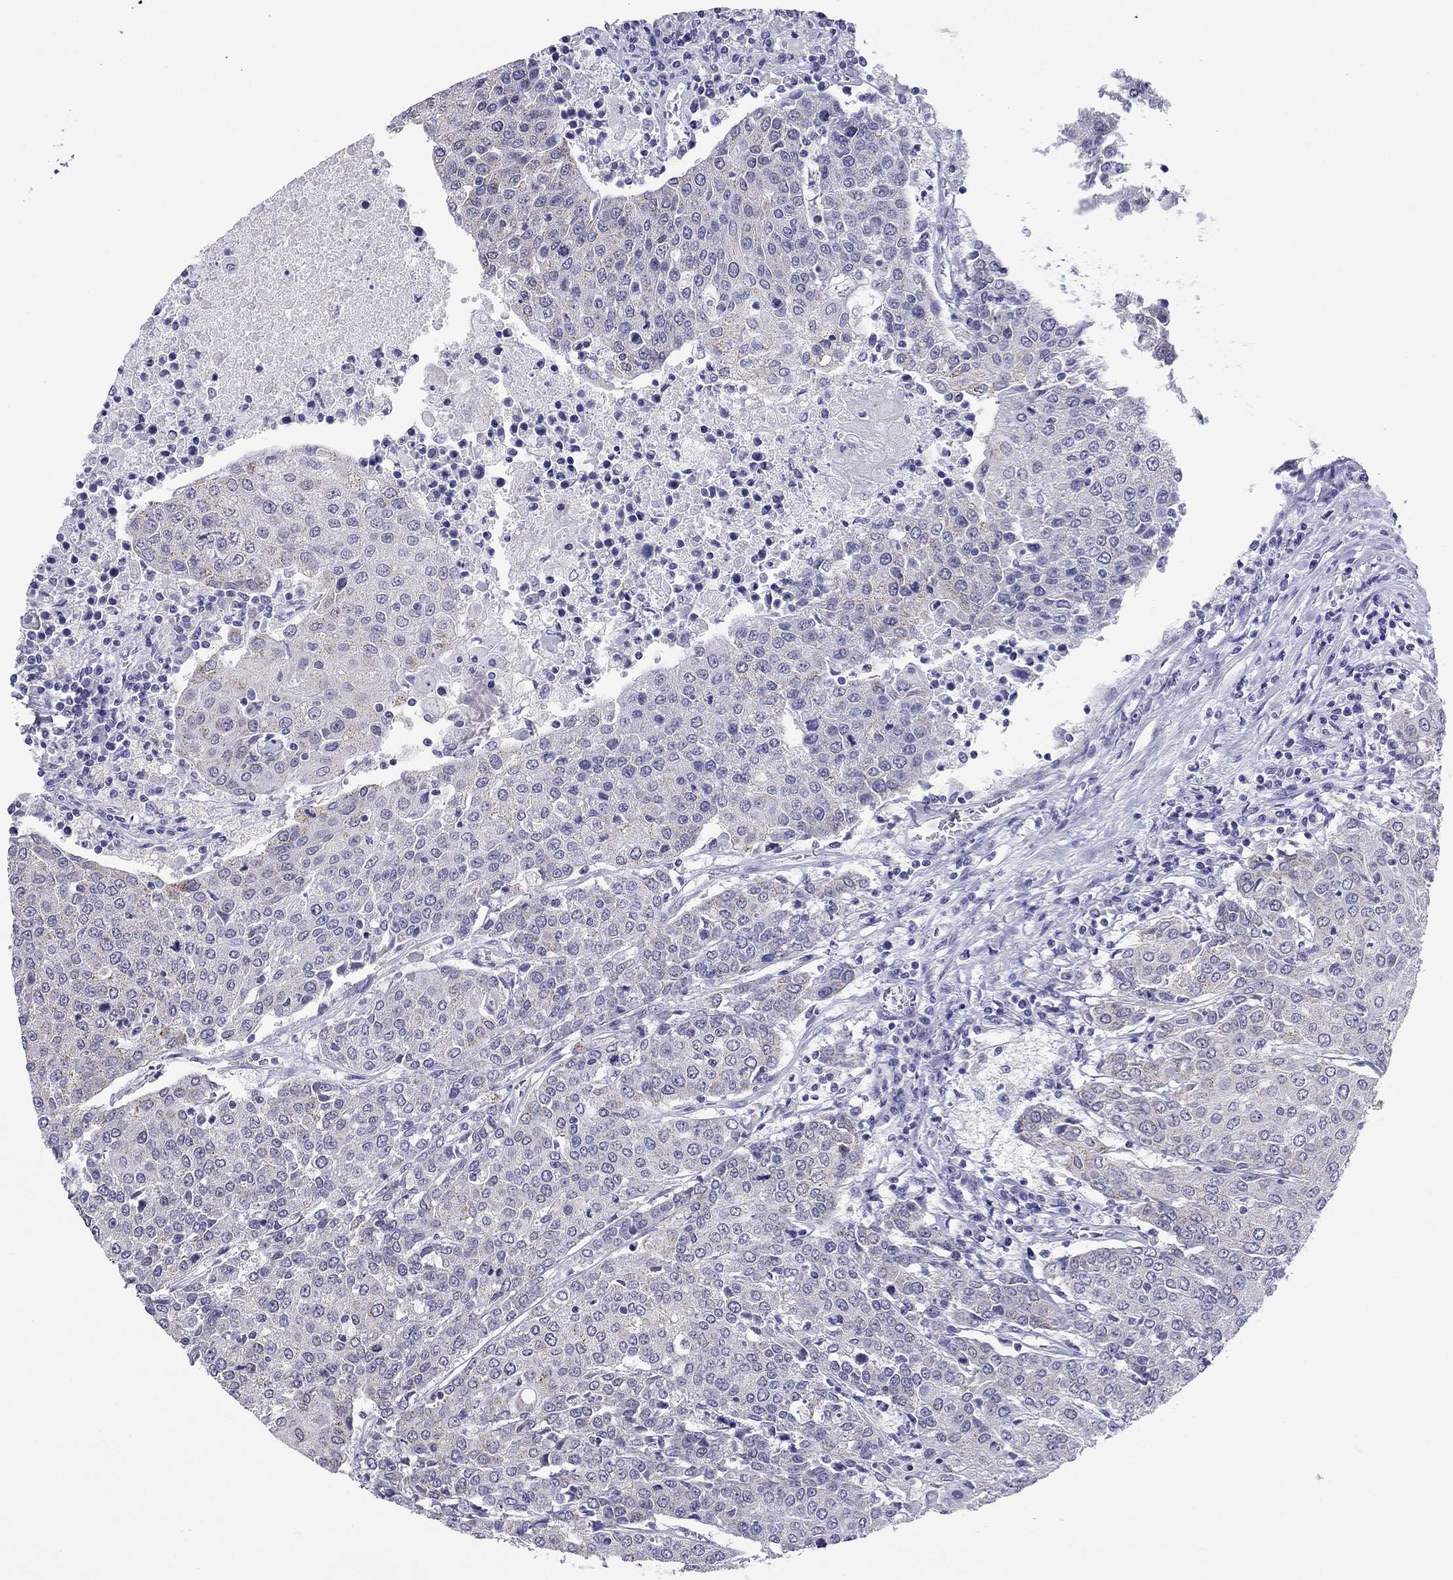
{"staining": {"intensity": "weak", "quantity": "<25%", "location": "cytoplasmic/membranous"}, "tissue": "urothelial cancer", "cell_type": "Tumor cells", "image_type": "cancer", "snomed": [{"axis": "morphology", "description": "Urothelial carcinoma, High grade"}, {"axis": "topography", "description": "Urinary bladder"}], "caption": "High-grade urothelial carcinoma was stained to show a protein in brown. There is no significant expression in tumor cells.", "gene": "ARMC12", "patient": {"sex": "female", "age": 85}}